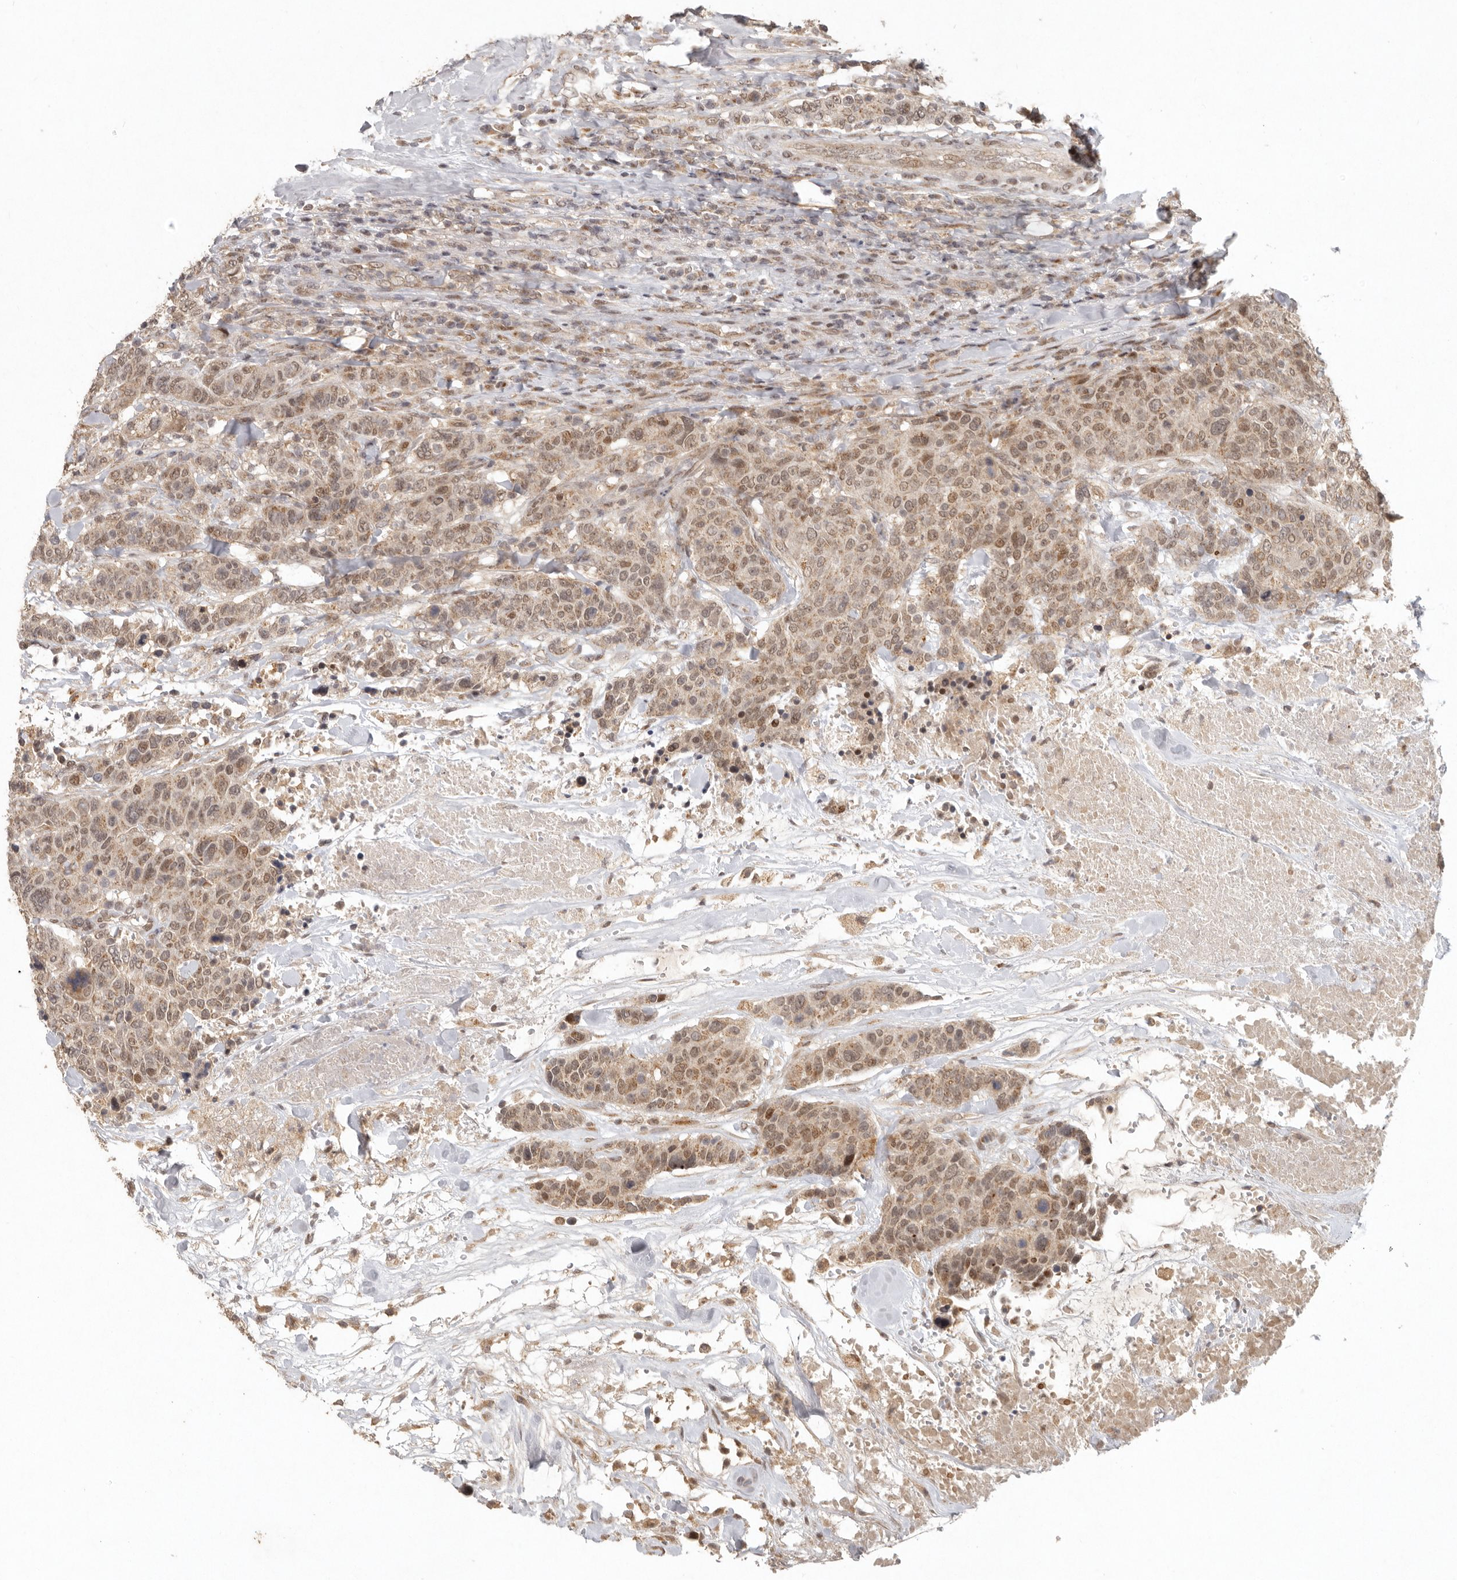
{"staining": {"intensity": "moderate", "quantity": ">75%", "location": "cytoplasmic/membranous,nuclear"}, "tissue": "breast cancer", "cell_type": "Tumor cells", "image_type": "cancer", "snomed": [{"axis": "morphology", "description": "Duct carcinoma"}, {"axis": "topography", "description": "Breast"}], "caption": "Immunohistochemical staining of human infiltrating ductal carcinoma (breast) exhibits medium levels of moderate cytoplasmic/membranous and nuclear positivity in approximately >75% of tumor cells. (DAB = brown stain, brightfield microscopy at high magnification).", "gene": "LRRC75A", "patient": {"sex": "female", "age": 37}}